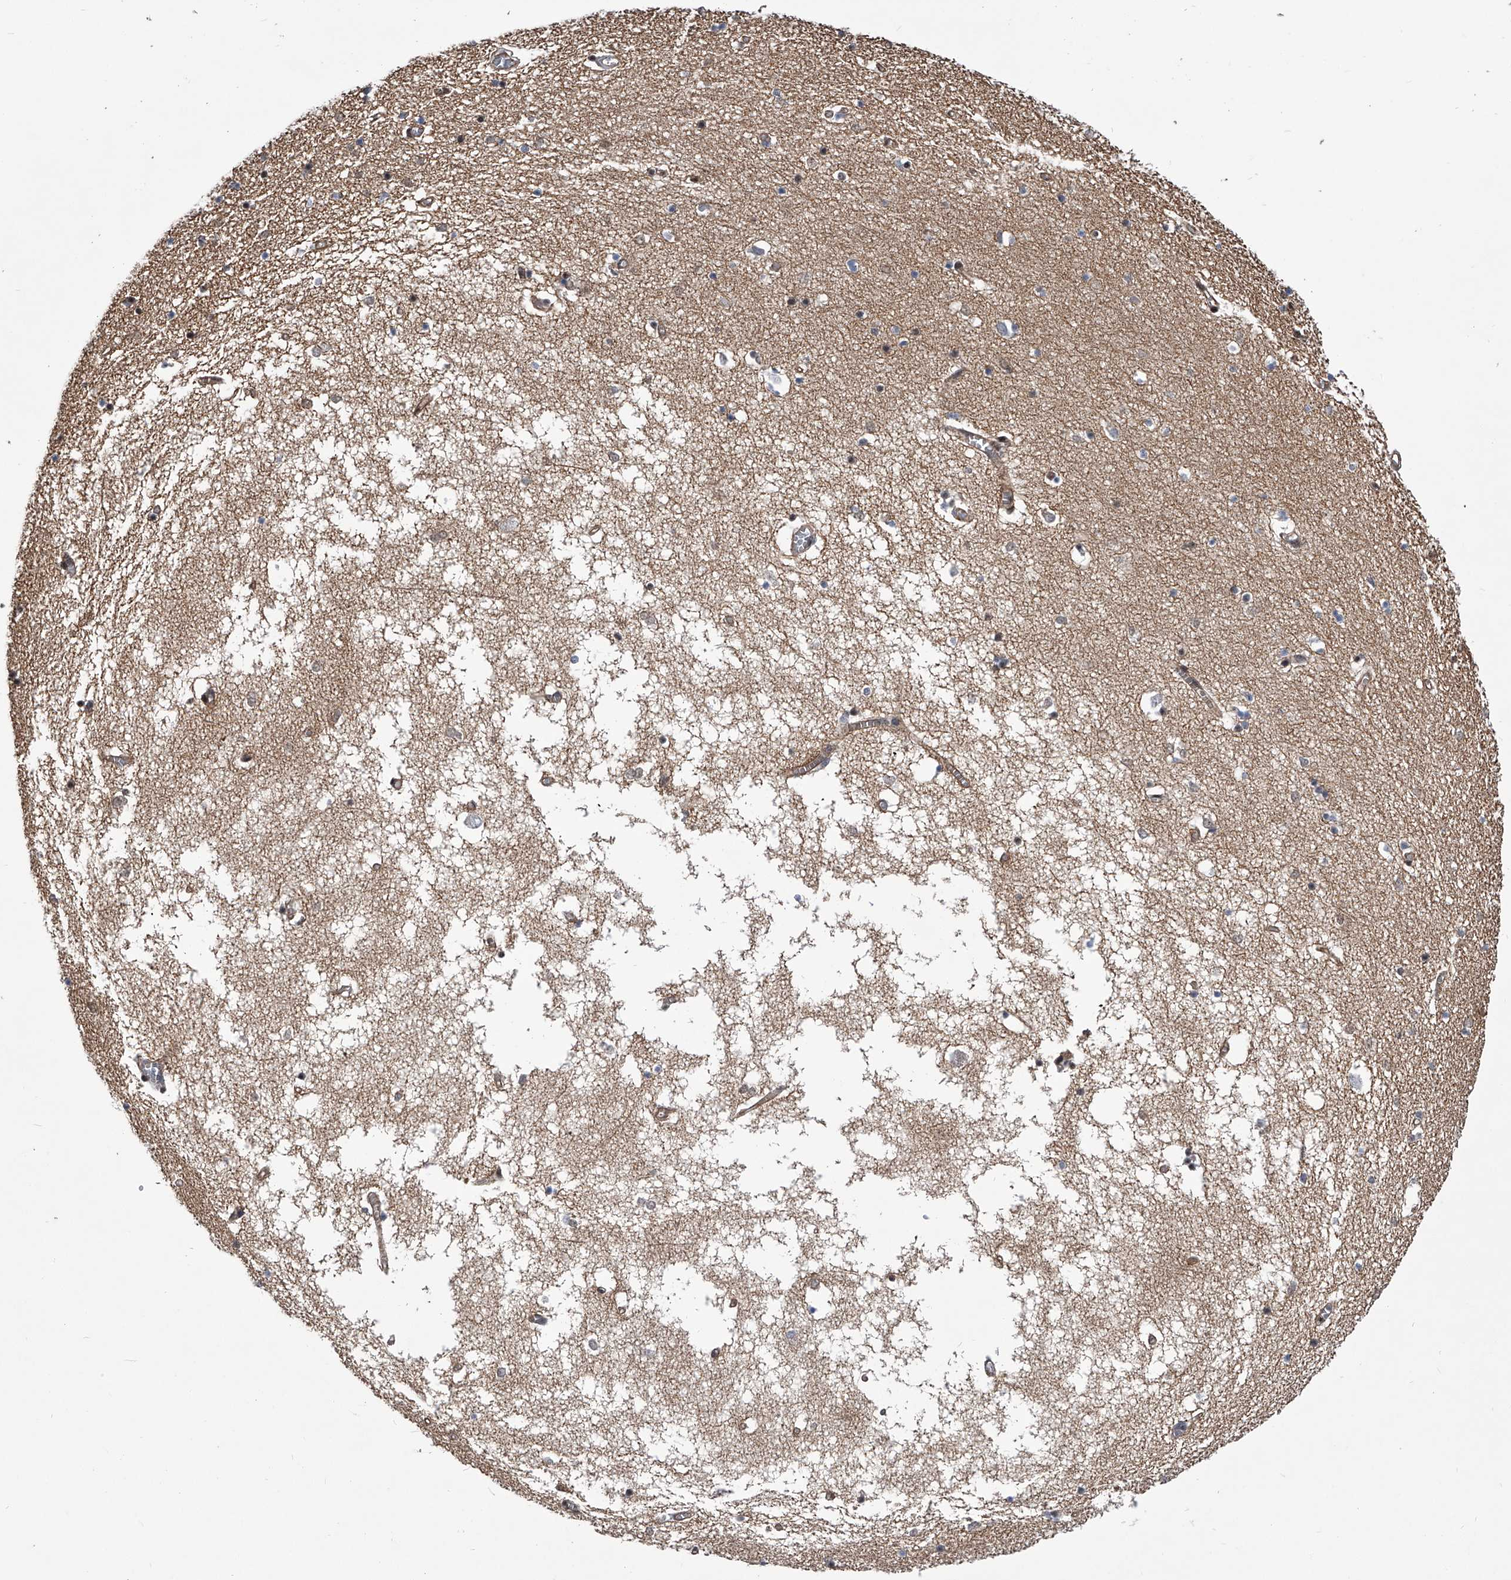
{"staining": {"intensity": "weak", "quantity": "<25%", "location": "cytoplasmic/membranous"}, "tissue": "hippocampus", "cell_type": "Glial cells", "image_type": "normal", "snomed": [{"axis": "morphology", "description": "Normal tissue, NOS"}, {"axis": "topography", "description": "Hippocampus"}], "caption": "IHC of benign human hippocampus reveals no staining in glial cells. (Stains: DAB (3,3'-diaminobenzidine) immunohistochemistry with hematoxylin counter stain, Microscopy: brightfield microscopy at high magnification).", "gene": "ZNF76", "patient": {"sex": "male", "age": 70}}